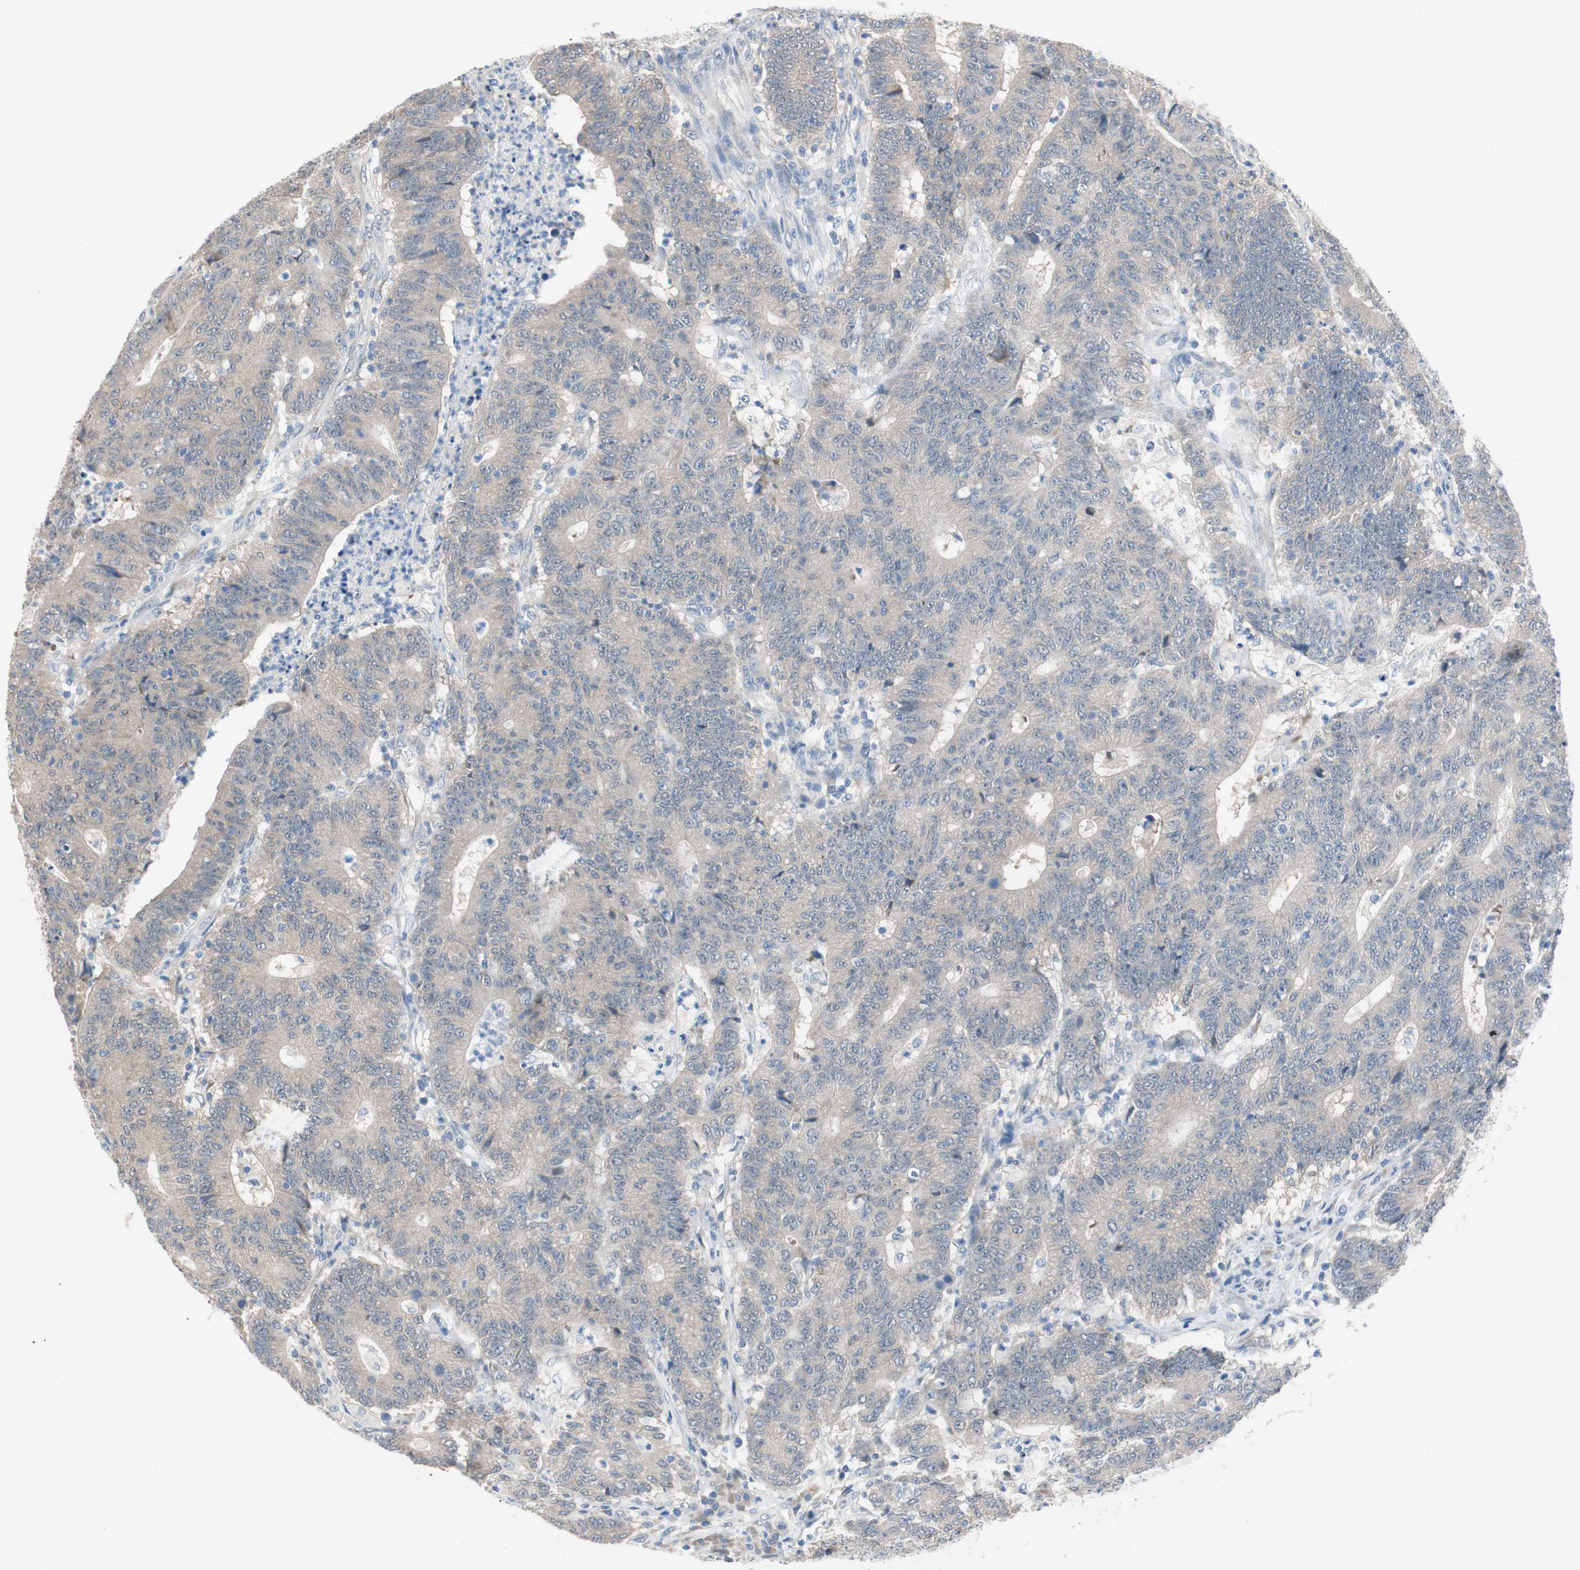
{"staining": {"intensity": "weak", "quantity": ">75%", "location": "cytoplasmic/membranous"}, "tissue": "colorectal cancer", "cell_type": "Tumor cells", "image_type": "cancer", "snomed": [{"axis": "morphology", "description": "Normal tissue, NOS"}, {"axis": "morphology", "description": "Adenocarcinoma, NOS"}, {"axis": "topography", "description": "Colon"}], "caption": "High-power microscopy captured an immunohistochemistry histopathology image of colorectal cancer (adenocarcinoma), revealing weak cytoplasmic/membranous expression in about >75% of tumor cells. The staining was performed using DAB (3,3'-diaminobenzidine) to visualize the protein expression in brown, while the nuclei were stained in blue with hematoxylin (Magnification: 20x).", "gene": "GRHL1", "patient": {"sex": "female", "age": 75}}